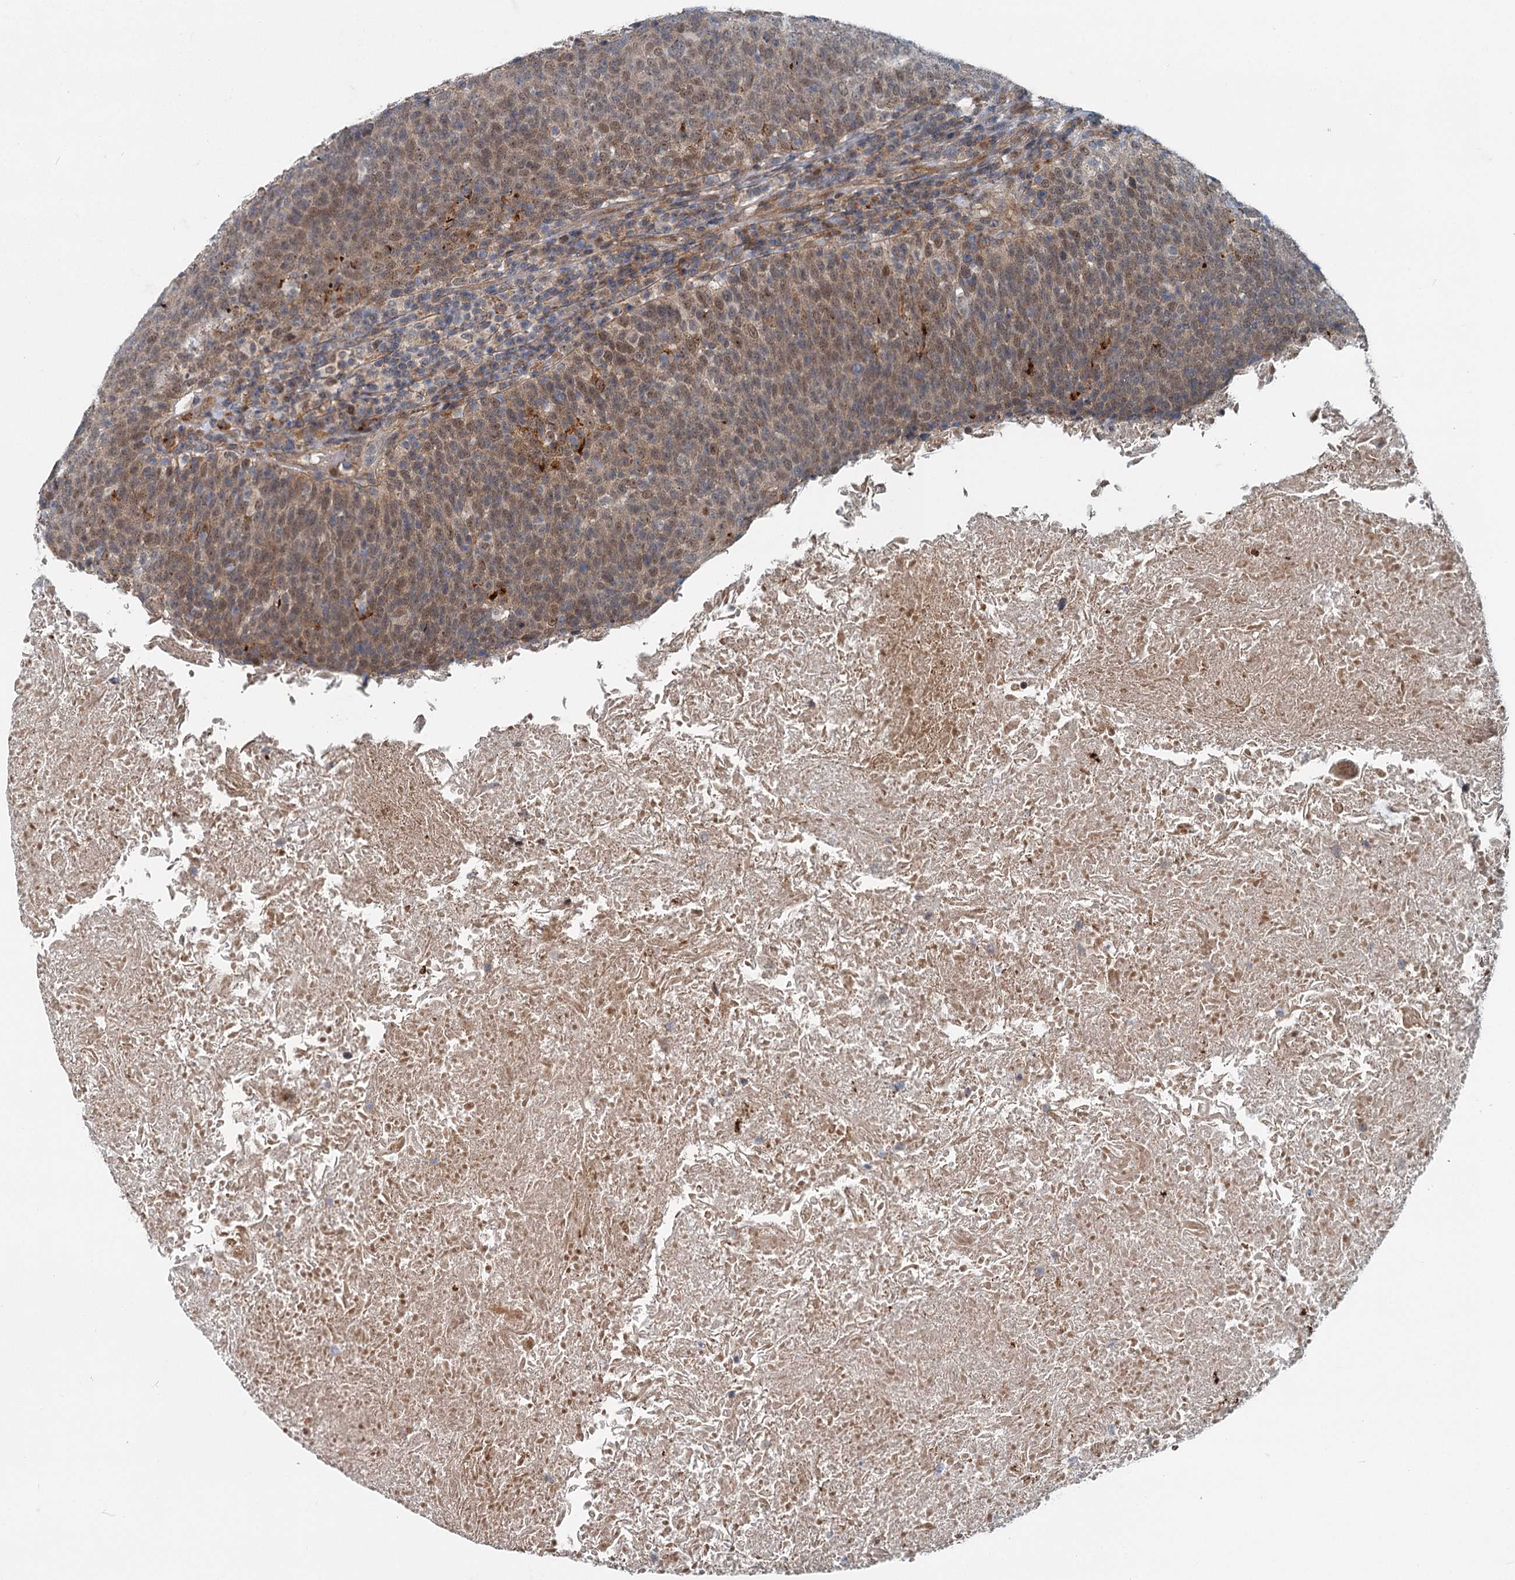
{"staining": {"intensity": "weak", "quantity": ">75%", "location": "cytoplasmic/membranous,nuclear"}, "tissue": "head and neck cancer", "cell_type": "Tumor cells", "image_type": "cancer", "snomed": [{"axis": "morphology", "description": "Squamous cell carcinoma, NOS"}, {"axis": "morphology", "description": "Squamous cell carcinoma, metastatic, NOS"}, {"axis": "topography", "description": "Lymph node"}, {"axis": "topography", "description": "Head-Neck"}], "caption": "Human head and neck metastatic squamous cell carcinoma stained for a protein (brown) shows weak cytoplasmic/membranous and nuclear positive staining in about >75% of tumor cells.", "gene": "ADCY2", "patient": {"sex": "male", "age": 62}}